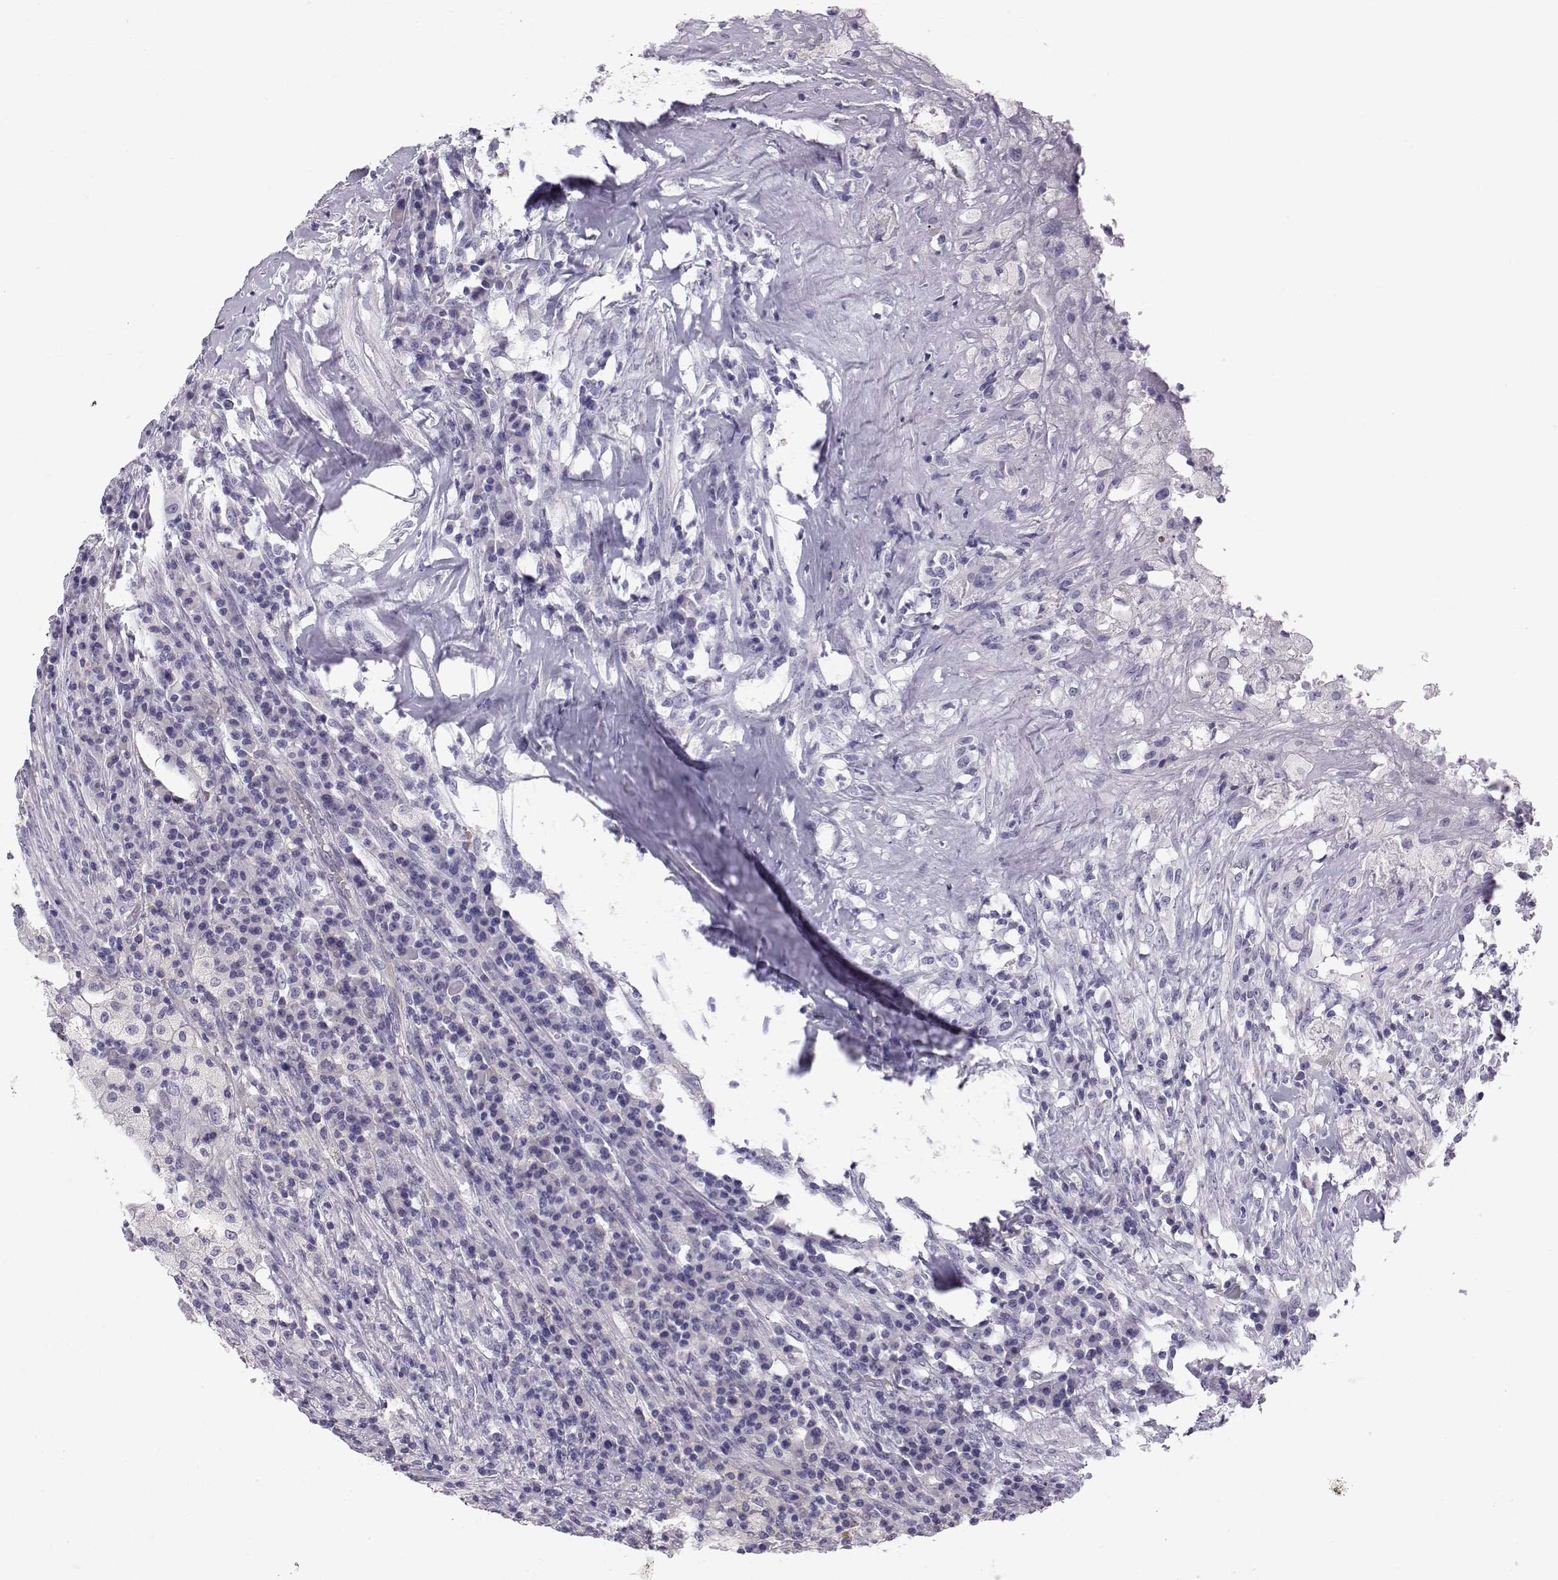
{"staining": {"intensity": "negative", "quantity": "none", "location": "none"}, "tissue": "testis cancer", "cell_type": "Tumor cells", "image_type": "cancer", "snomed": [{"axis": "morphology", "description": "Necrosis, NOS"}, {"axis": "morphology", "description": "Carcinoma, Embryonal, NOS"}, {"axis": "topography", "description": "Testis"}], "caption": "There is no significant expression in tumor cells of embryonal carcinoma (testis). Brightfield microscopy of immunohistochemistry stained with DAB (3,3'-diaminobenzidine) (brown) and hematoxylin (blue), captured at high magnification.", "gene": "RNASE12", "patient": {"sex": "male", "age": 19}}